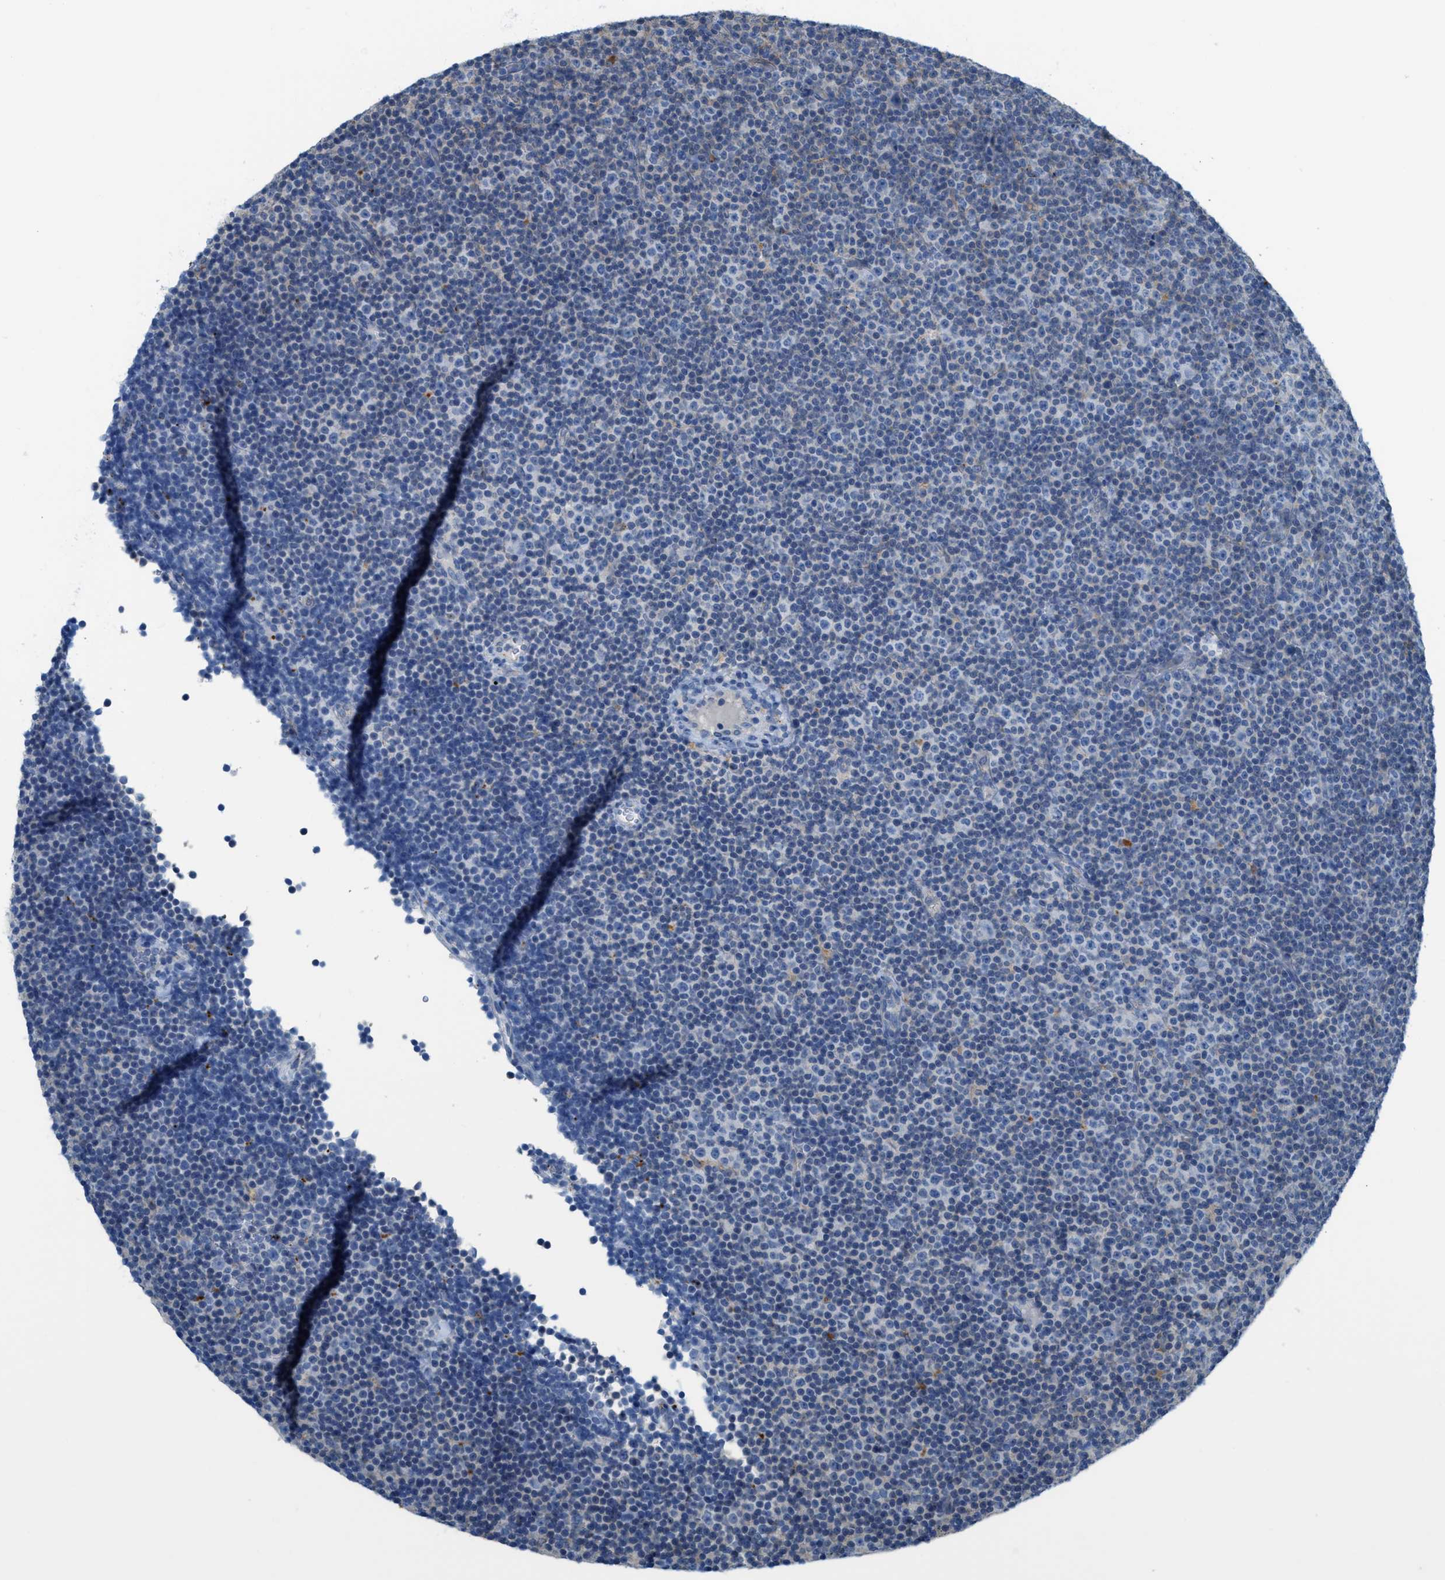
{"staining": {"intensity": "negative", "quantity": "none", "location": "none"}, "tissue": "lymphoma", "cell_type": "Tumor cells", "image_type": "cancer", "snomed": [{"axis": "morphology", "description": "Malignant lymphoma, non-Hodgkin's type, Low grade"}, {"axis": "topography", "description": "Lymph node"}], "caption": "A high-resolution image shows immunohistochemistry staining of lymphoma, which reveals no significant expression in tumor cells.", "gene": "CSTB", "patient": {"sex": "female", "age": 67}}